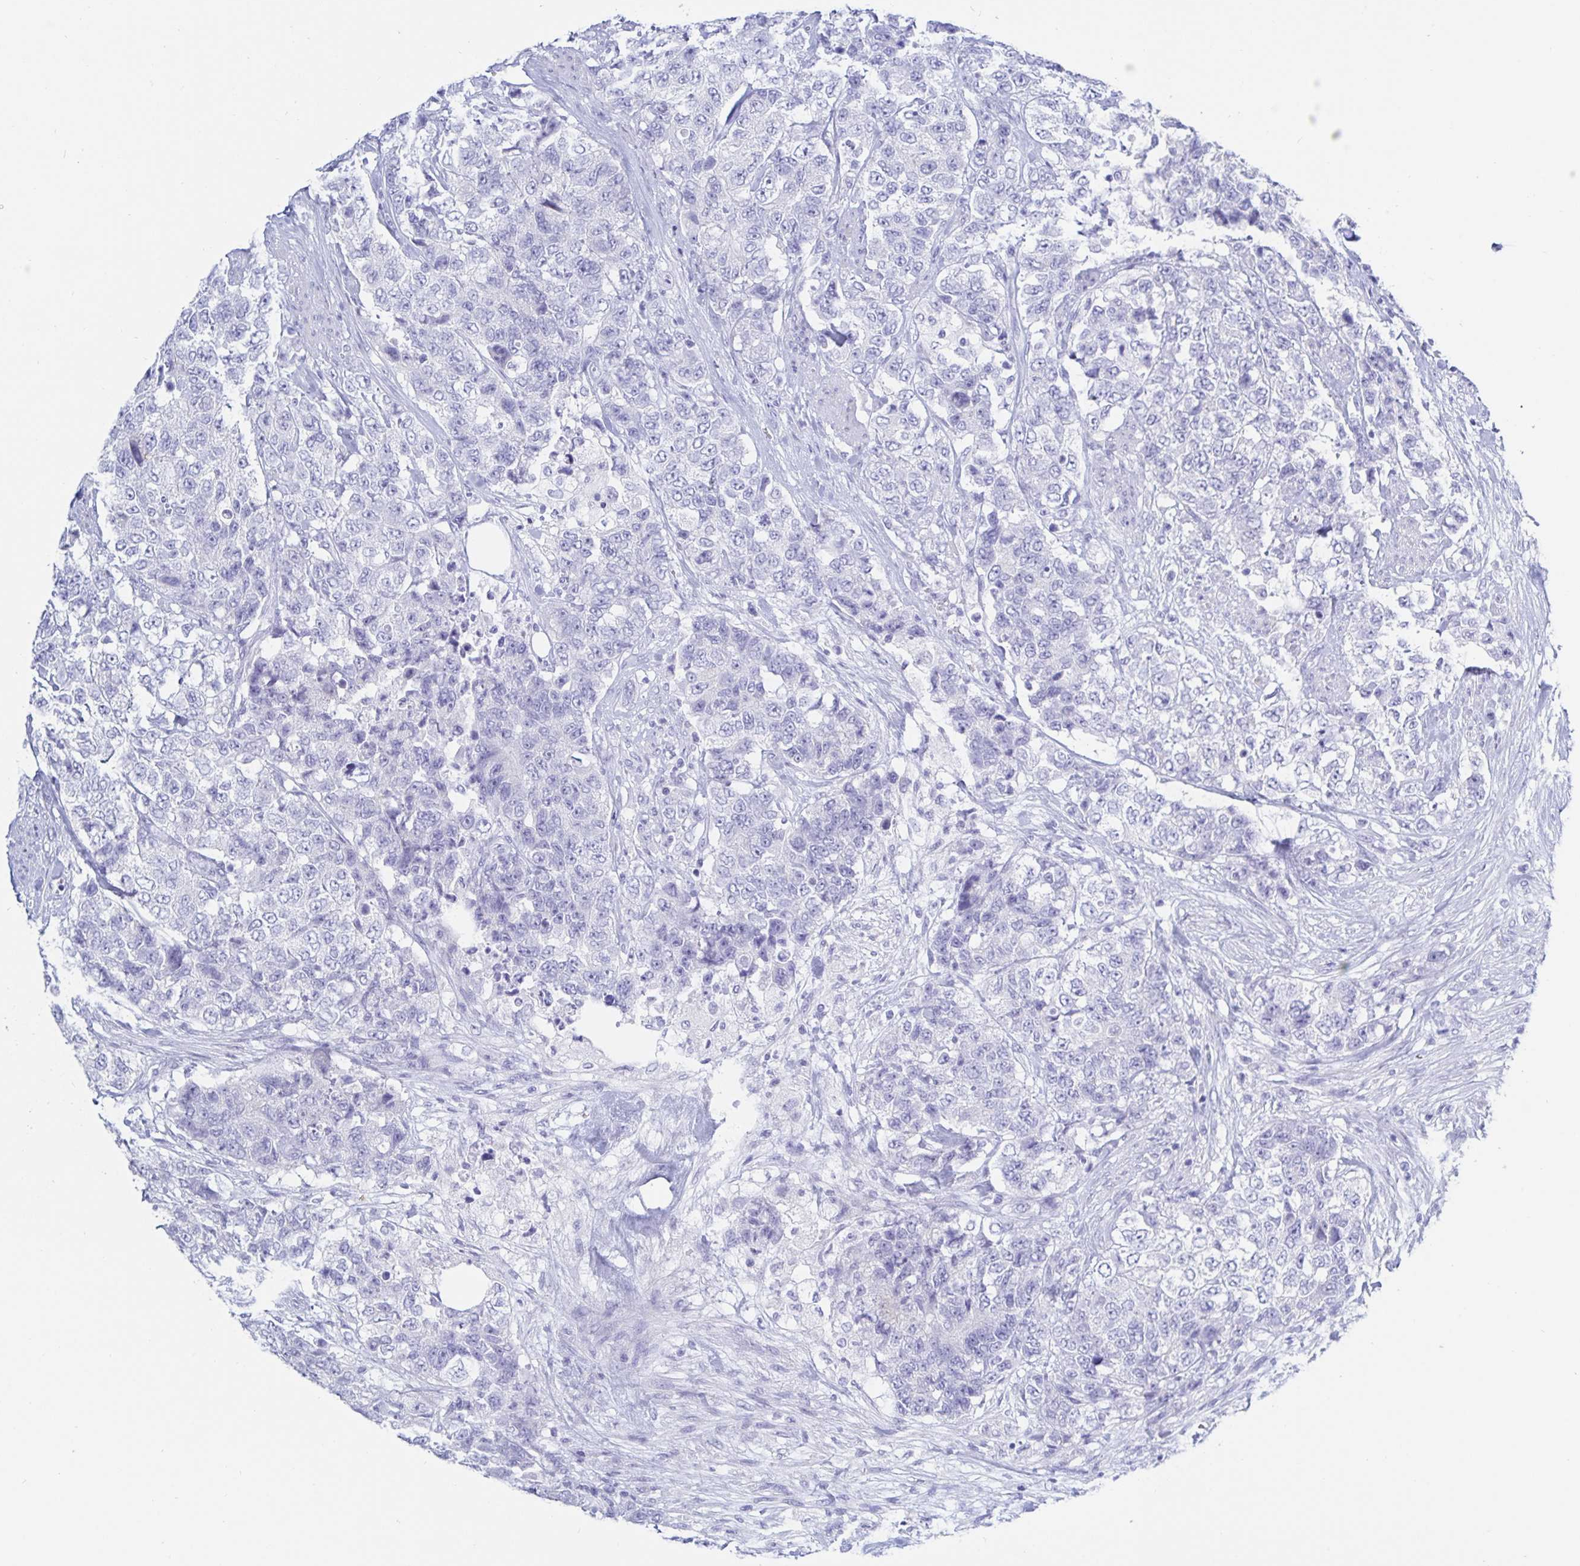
{"staining": {"intensity": "negative", "quantity": "none", "location": "none"}, "tissue": "urothelial cancer", "cell_type": "Tumor cells", "image_type": "cancer", "snomed": [{"axis": "morphology", "description": "Urothelial carcinoma, High grade"}, {"axis": "topography", "description": "Urinary bladder"}], "caption": "The immunohistochemistry histopathology image has no significant positivity in tumor cells of urothelial cancer tissue.", "gene": "KCNH6", "patient": {"sex": "female", "age": 78}}